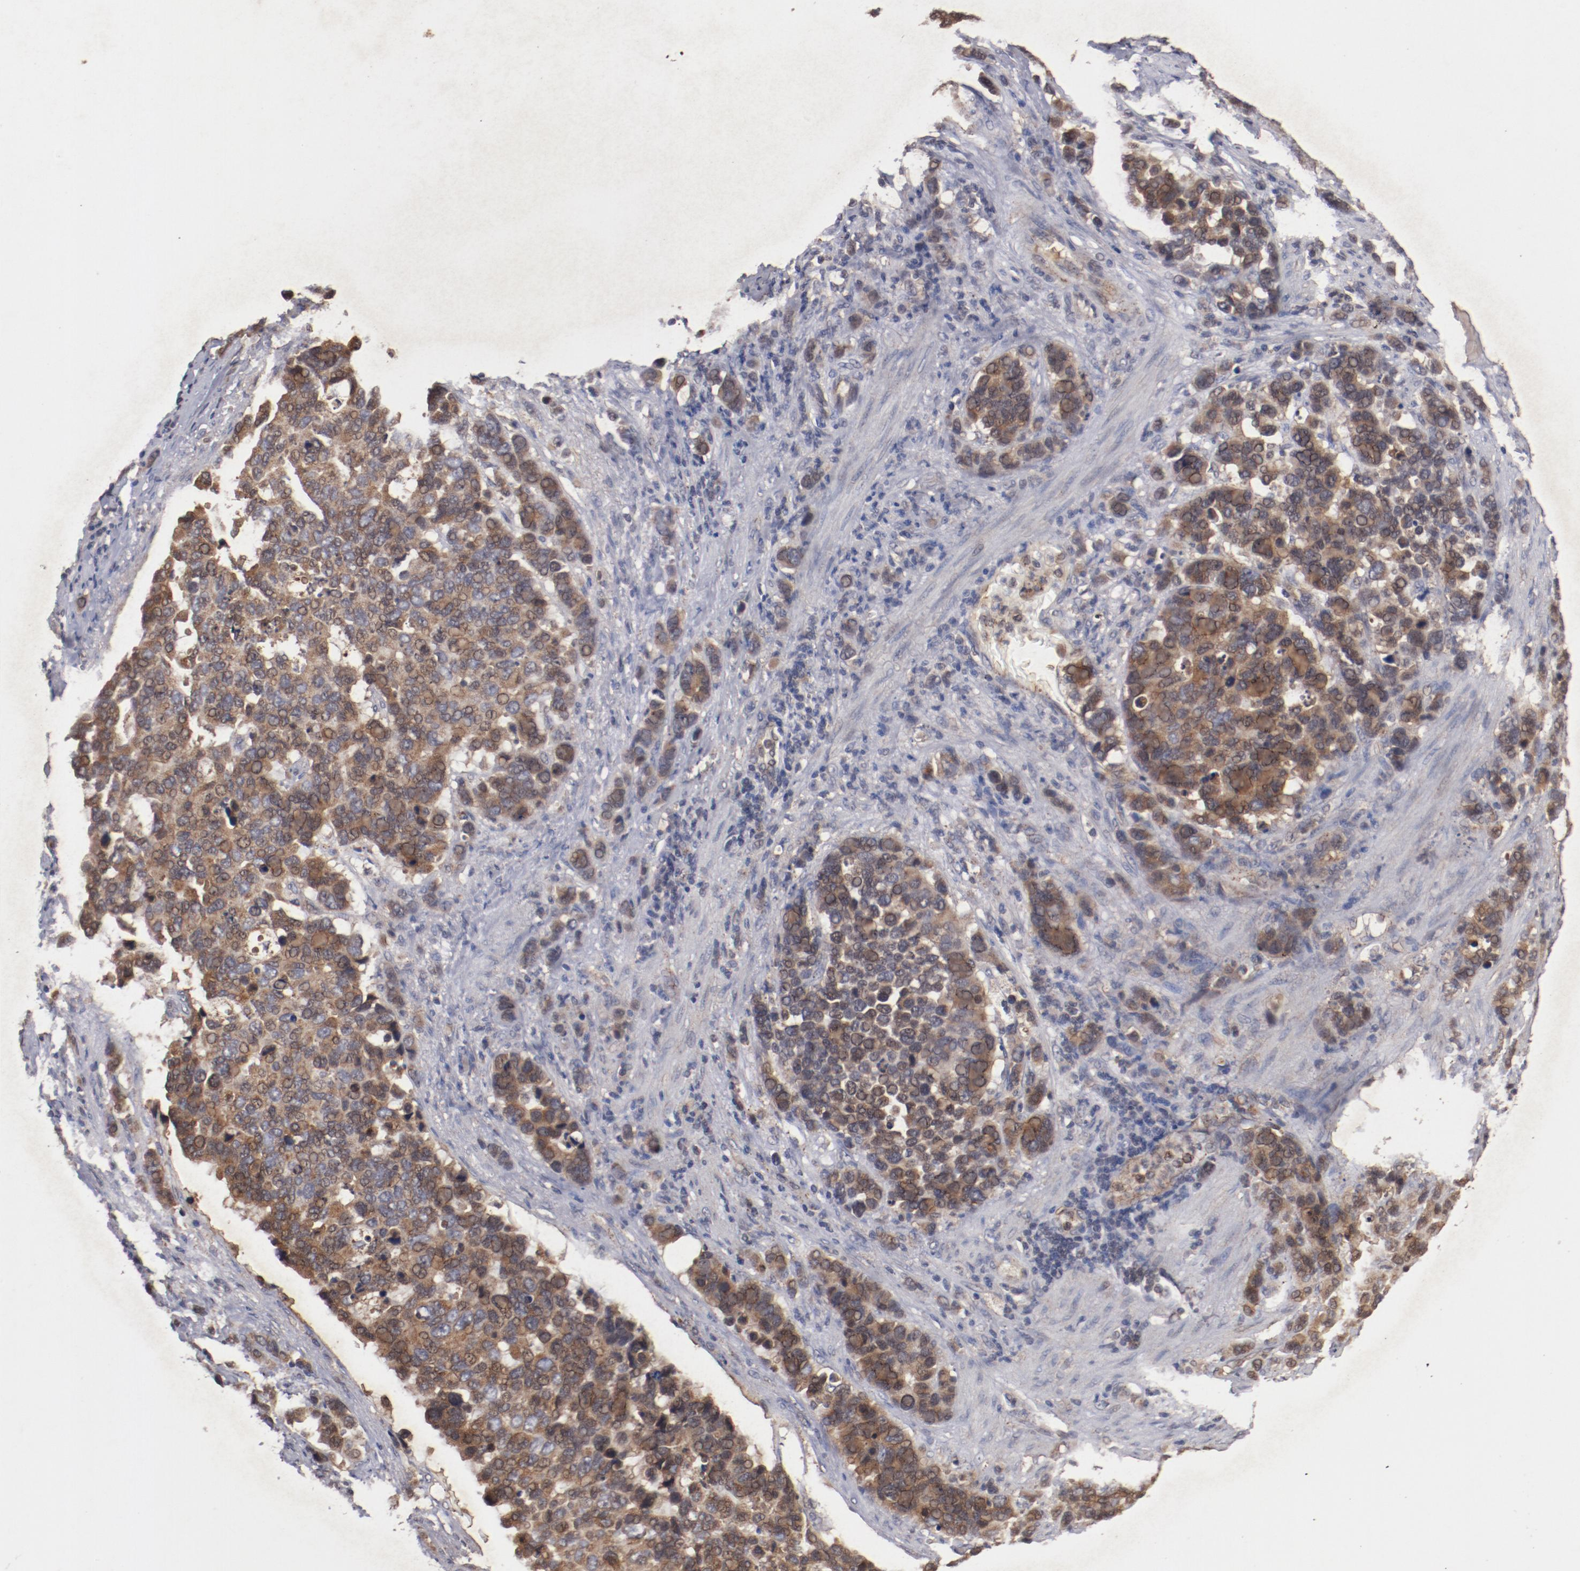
{"staining": {"intensity": "weak", "quantity": ">75%", "location": "cytoplasmic/membranous"}, "tissue": "stomach cancer", "cell_type": "Tumor cells", "image_type": "cancer", "snomed": [{"axis": "morphology", "description": "Adenocarcinoma, NOS"}, {"axis": "topography", "description": "Stomach, upper"}], "caption": "High-power microscopy captured an immunohistochemistry micrograph of stomach cancer (adenocarcinoma), revealing weak cytoplasmic/membranous expression in approximately >75% of tumor cells.", "gene": "TENM1", "patient": {"sex": "male", "age": 71}}